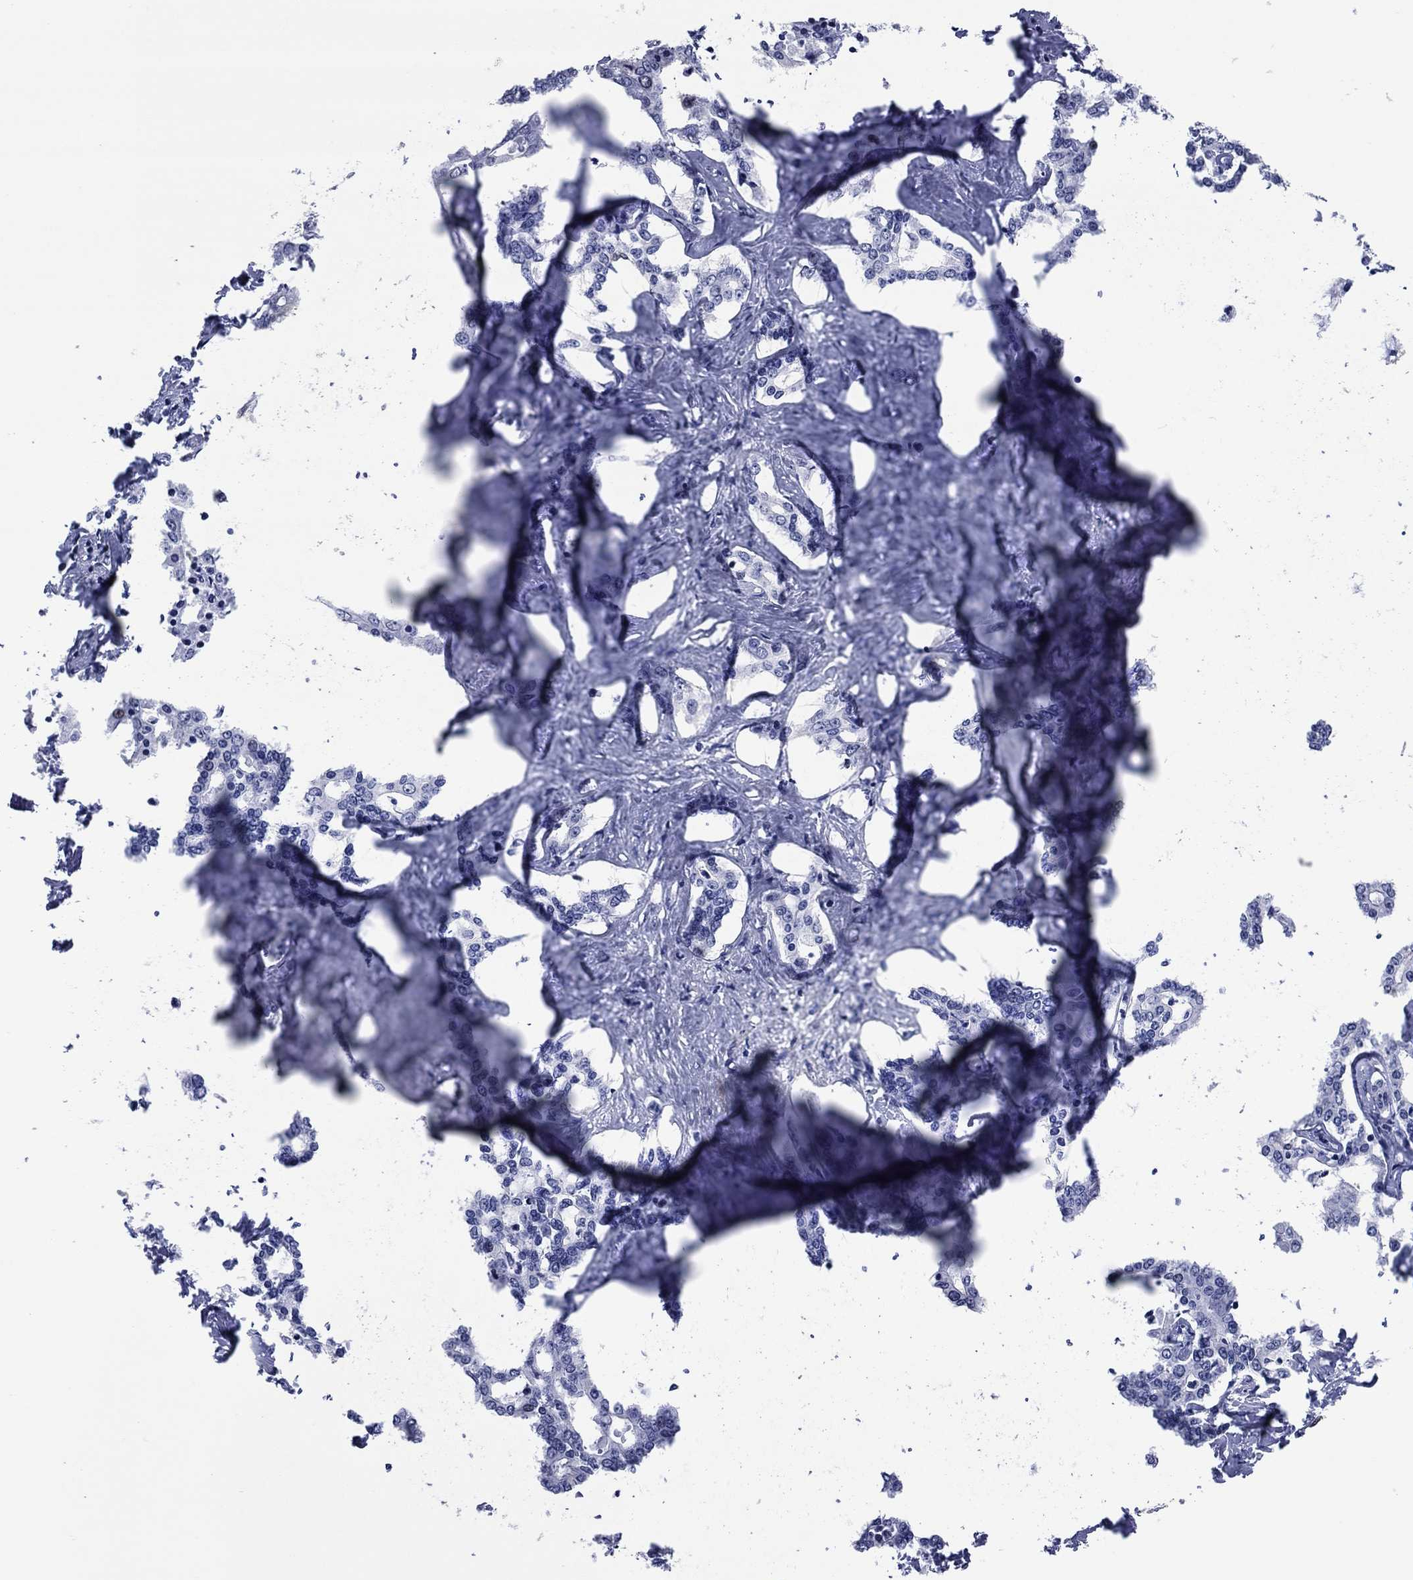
{"staining": {"intensity": "negative", "quantity": "none", "location": "none"}, "tissue": "liver cancer", "cell_type": "Tumor cells", "image_type": "cancer", "snomed": [{"axis": "morphology", "description": "Cholangiocarcinoma"}, {"axis": "topography", "description": "Liver"}], "caption": "High power microscopy micrograph of an IHC histopathology image of cholangiocarcinoma (liver), revealing no significant positivity in tumor cells.", "gene": "TYMS", "patient": {"sex": "female", "age": 47}}